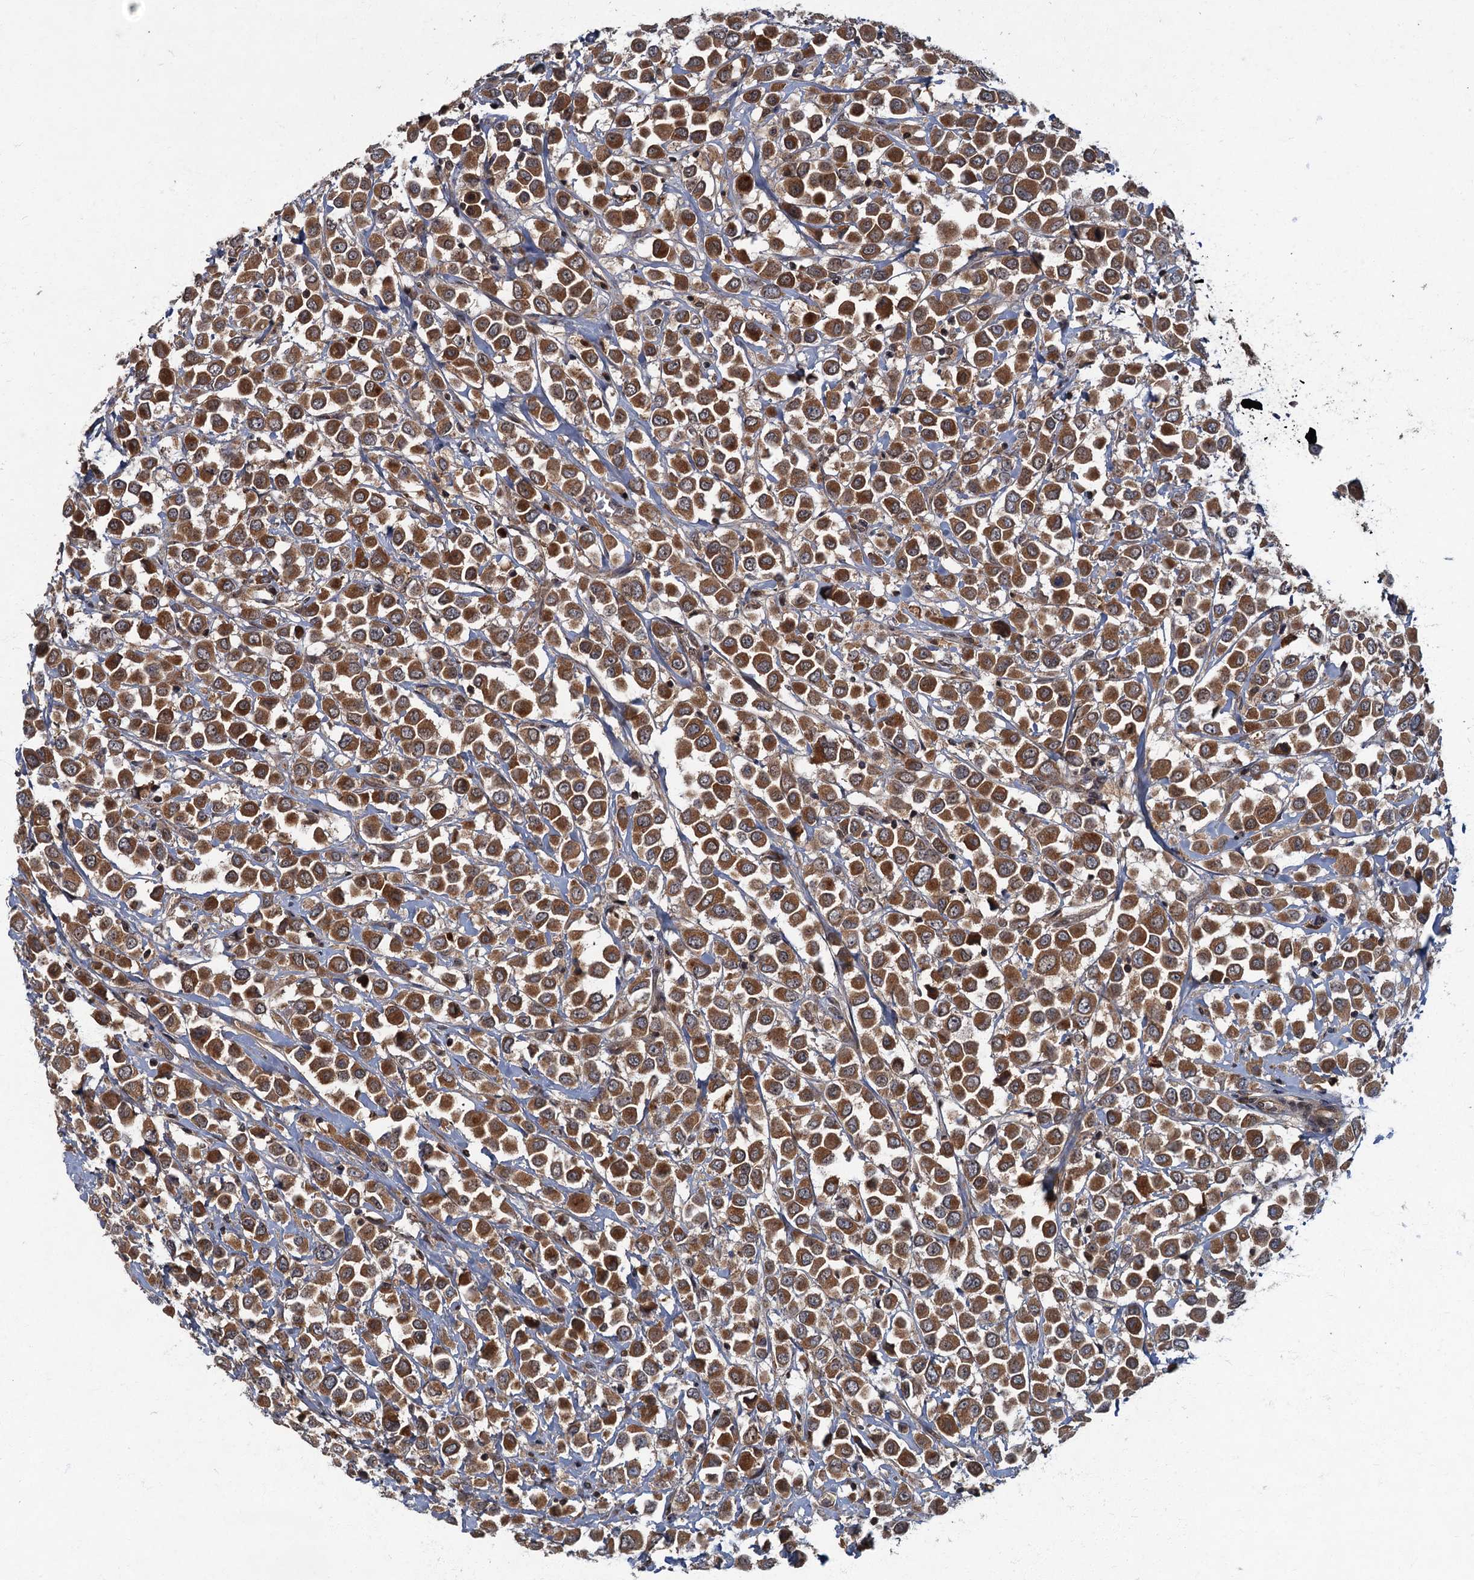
{"staining": {"intensity": "strong", "quantity": ">75%", "location": "cytoplasmic/membranous"}, "tissue": "breast cancer", "cell_type": "Tumor cells", "image_type": "cancer", "snomed": [{"axis": "morphology", "description": "Duct carcinoma"}, {"axis": "topography", "description": "Breast"}], "caption": "DAB immunohistochemical staining of human breast cancer reveals strong cytoplasmic/membranous protein staining in approximately >75% of tumor cells.", "gene": "SLC11A2", "patient": {"sex": "female", "age": 61}}